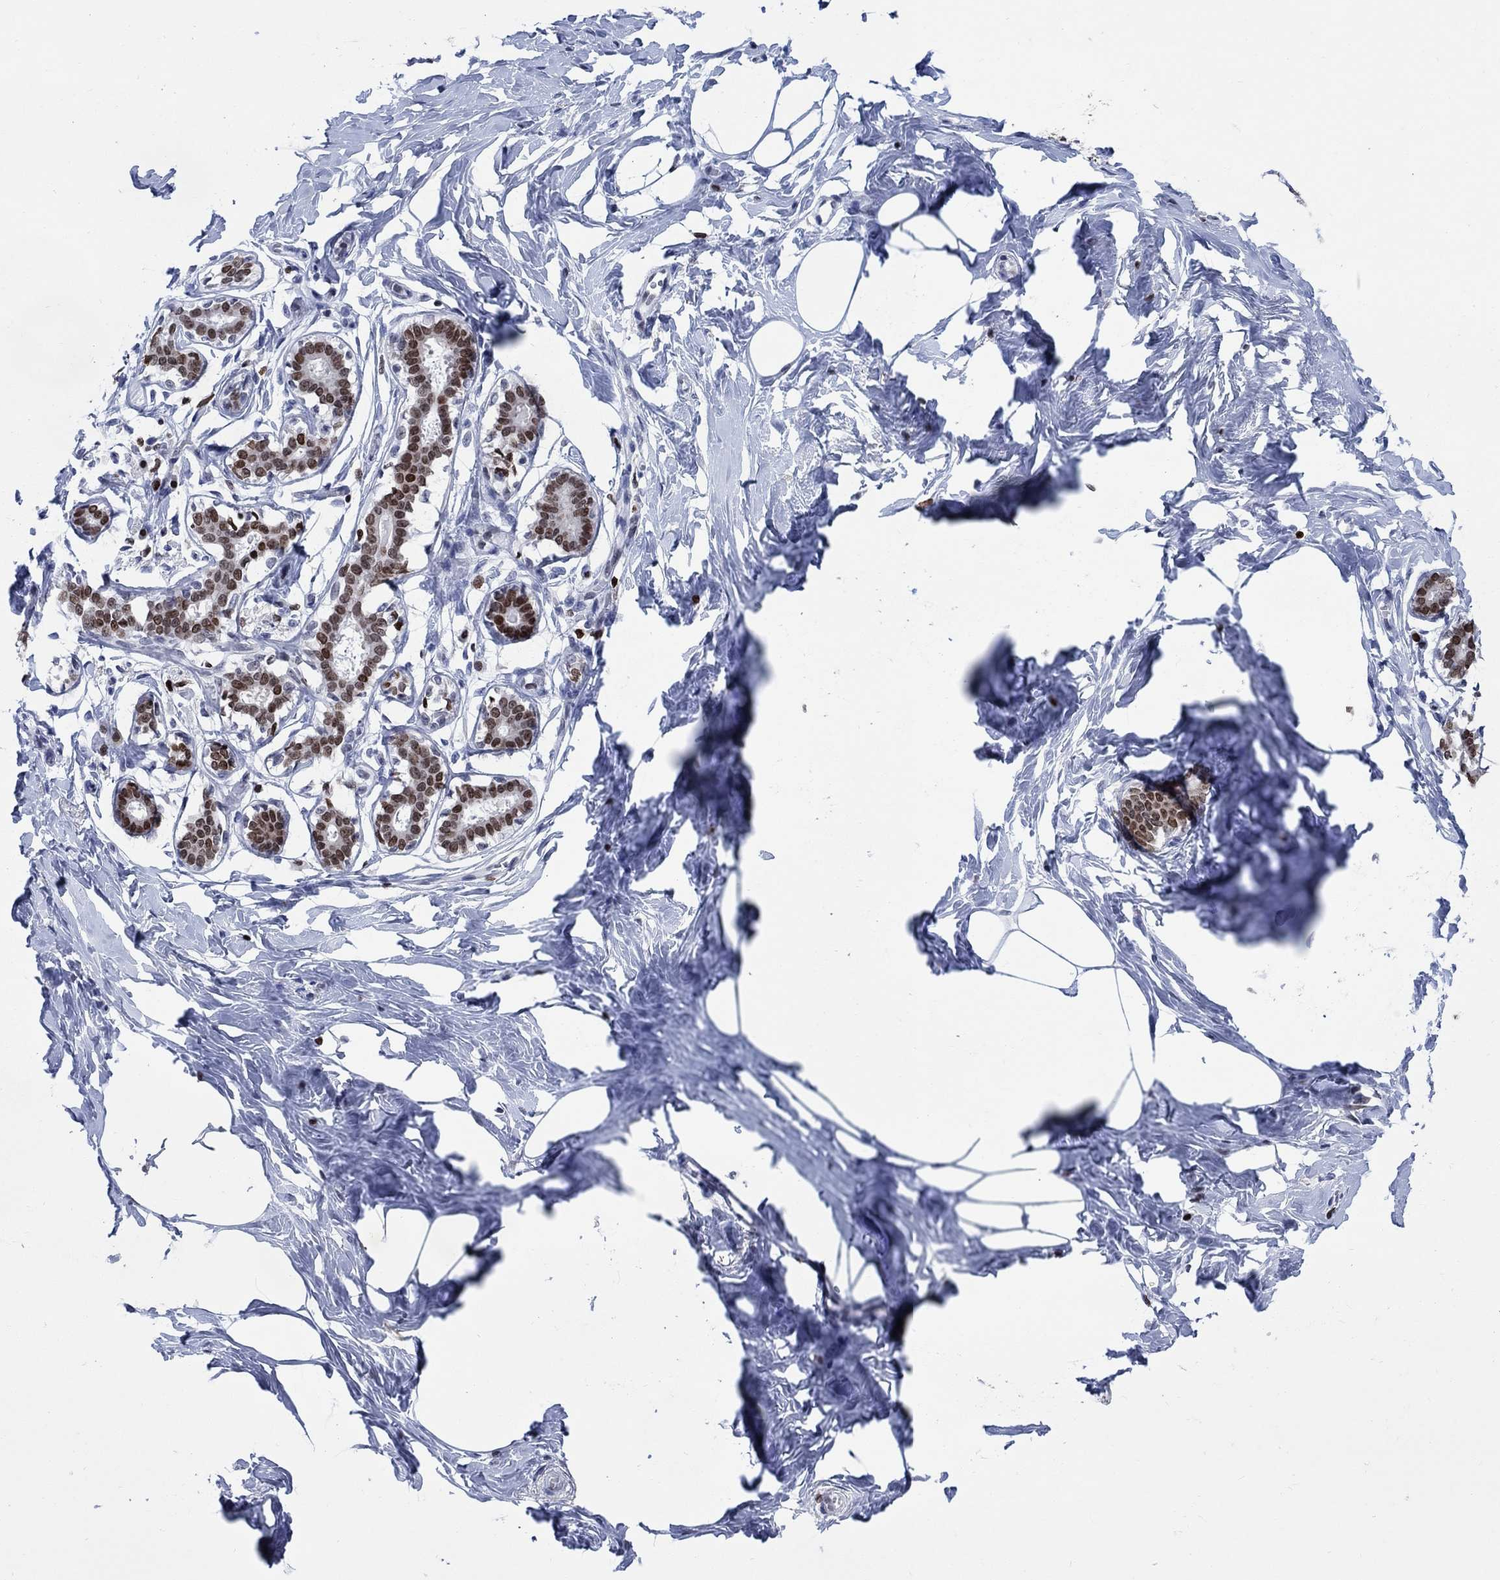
{"staining": {"intensity": "negative", "quantity": "none", "location": "none"}, "tissue": "breast", "cell_type": "Adipocytes", "image_type": "normal", "snomed": [{"axis": "morphology", "description": "Normal tissue, NOS"}, {"axis": "morphology", "description": "Lobular carcinoma, in situ"}, {"axis": "topography", "description": "Breast"}], "caption": "Immunohistochemistry (IHC) photomicrograph of benign breast stained for a protein (brown), which demonstrates no positivity in adipocytes.", "gene": "HMGA1", "patient": {"sex": "female", "age": 35}}